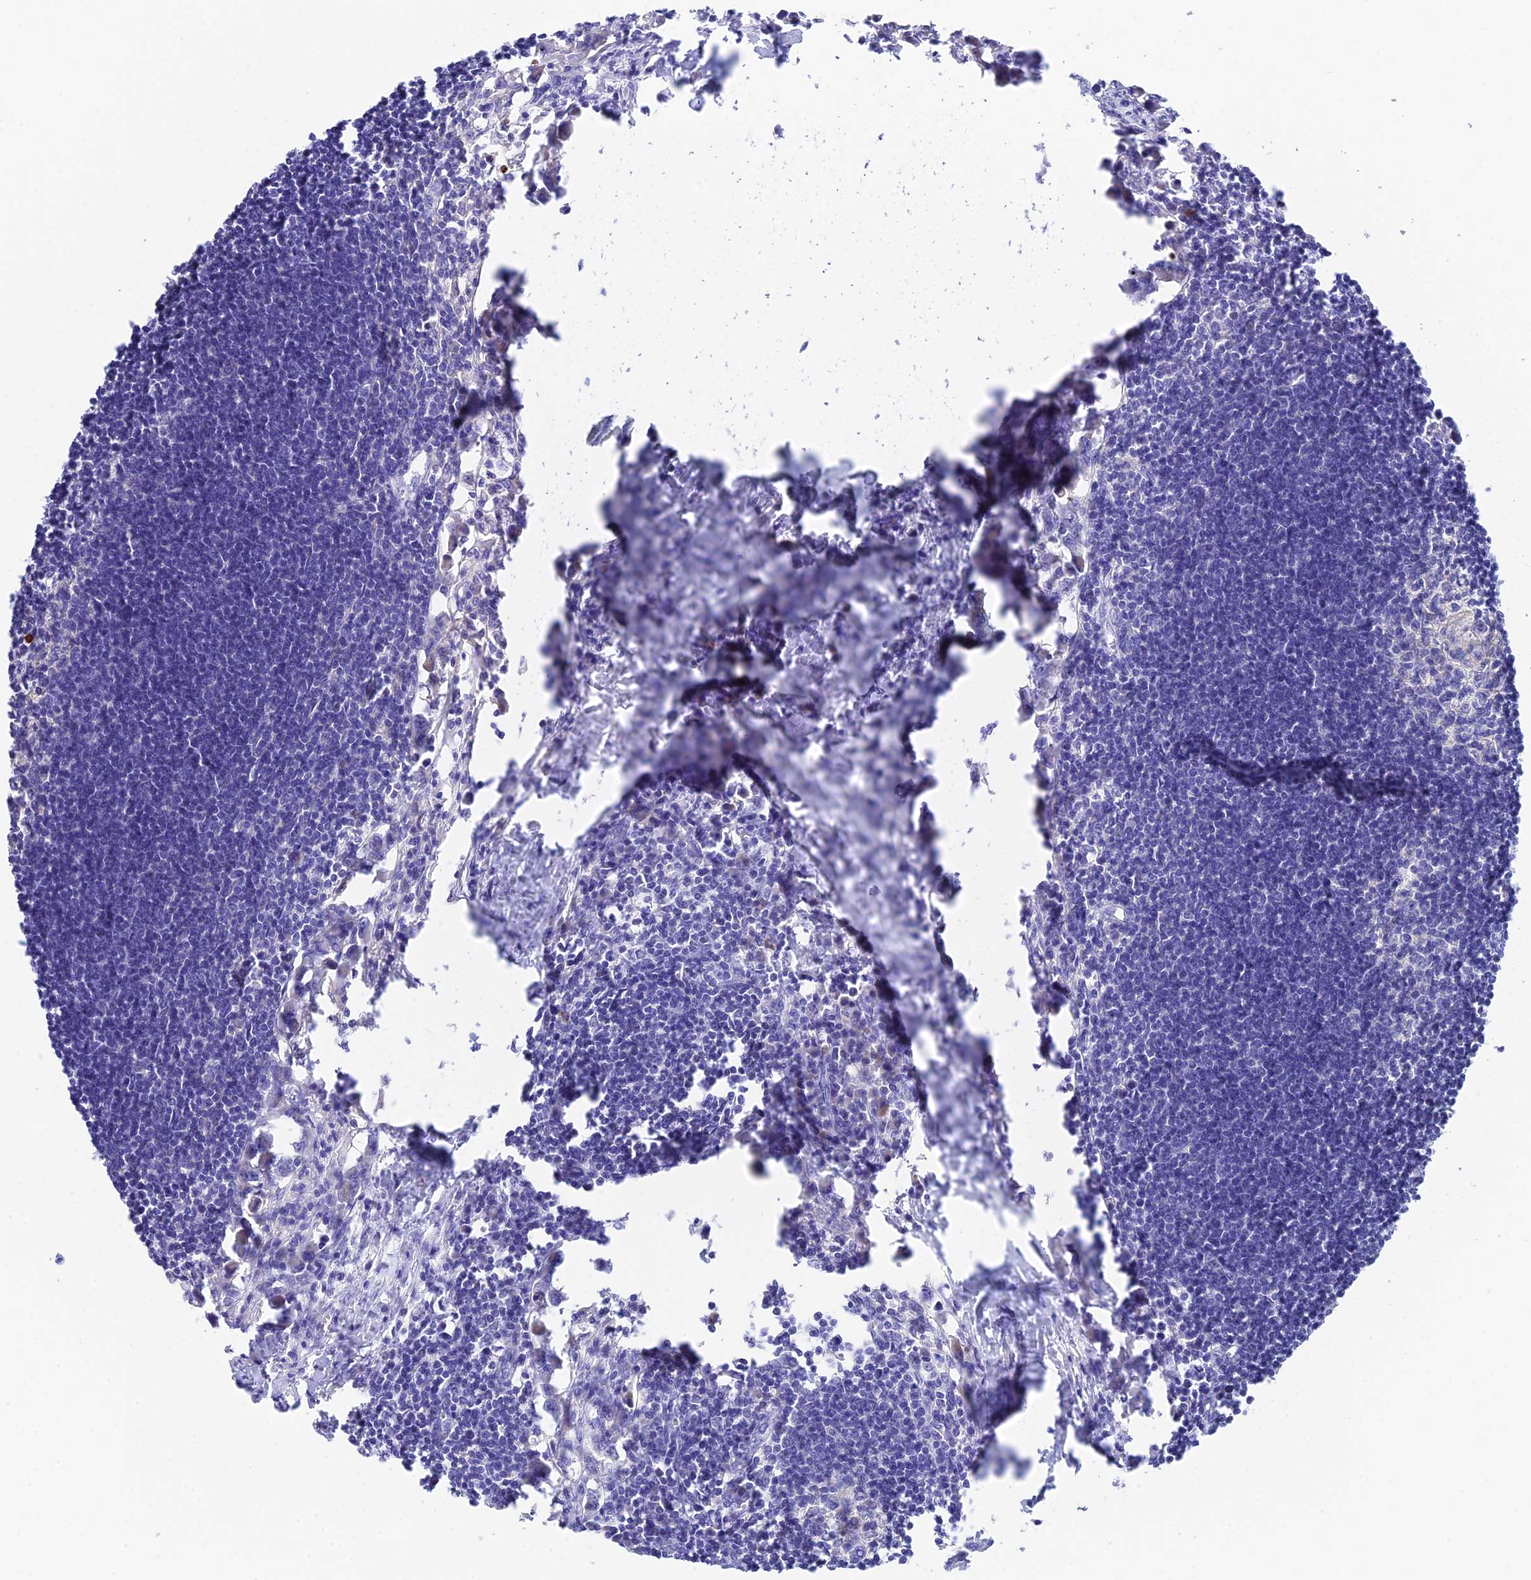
{"staining": {"intensity": "negative", "quantity": "none", "location": "none"}, "tissue": "lymph node", "cell_type": "Germinal center cells", "image_type": "normal", "snomed": [{"axis": "morphology", "description": "Normal tissue, NOS"}, {"axis": "morphology", "description": "Malignant melanoma, Metastatic site"}, {"axis": "topography", "description": "Lymph node"}], "caption": "A micrograph of human lymph node is negative for staining in germinal center cells. The staining is performed using DAB brown chromogen with nuclei counter-stained in using hematoxylin.", "gene": "CEP41", "patient": {"sex": "male", "age": 41}}